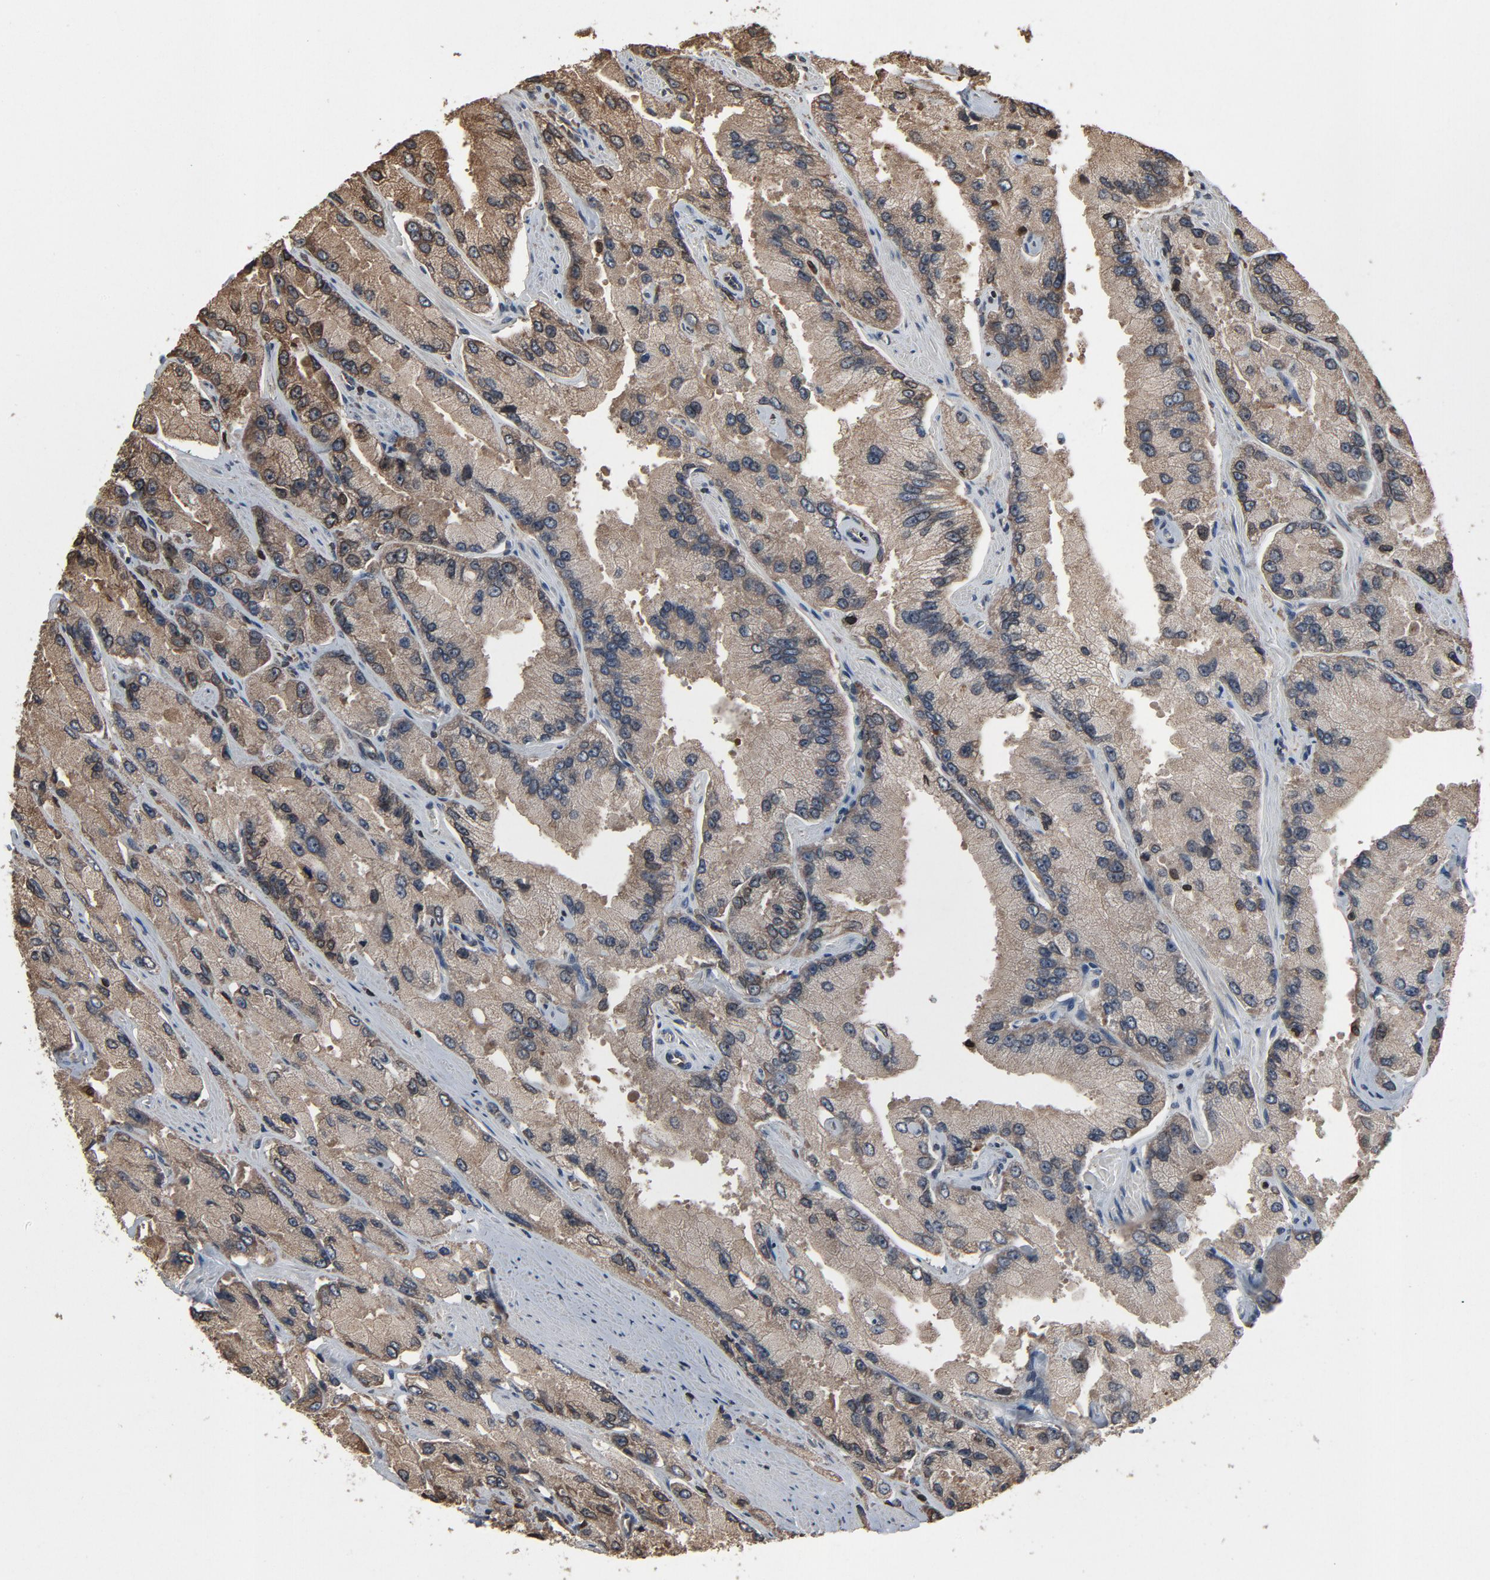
{"staining": {"intensity": "weak", "quantity": "<25%", "location": "cytoplasmic/membranous,nuclear"}, "tissue": "prostate cancer", "cell_type": "Tumor cells", "image_type": "cancer", "snomed": [{"axis": "morphology", "description": "Adenocarcinoma, High grade"}, {"axis": "topography", "description": "Prostate"}], "caption": "Immunohistochemistry (IHC) histopathology image of prostate cancer stained for a protein (brown), which exhibits no staining in tumor cells.", "gene": "UBE2D1", "patient": {"sex": "male", "age": 58}}